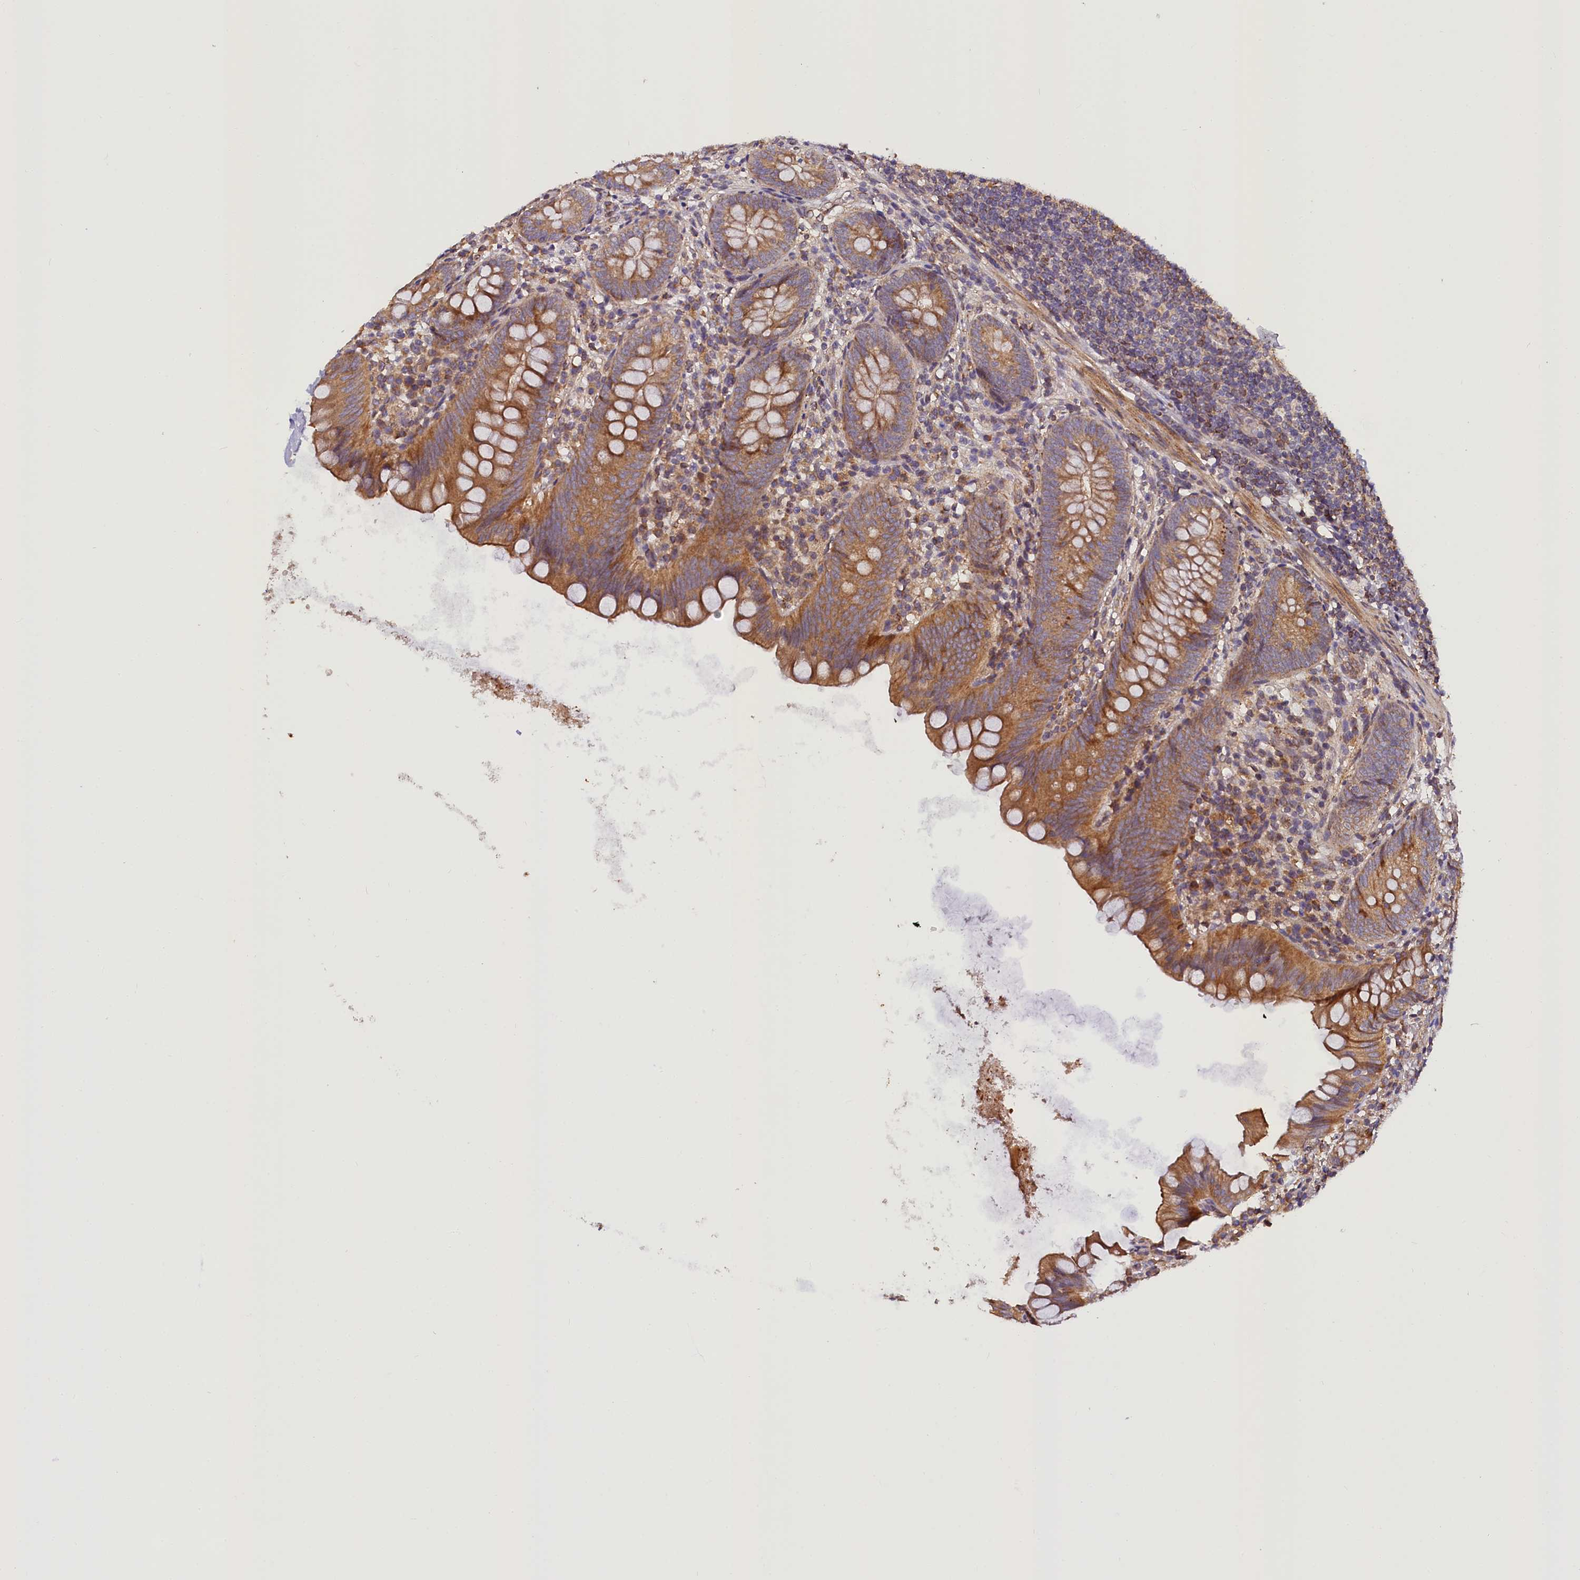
{"staining": {"intensity": "strong", "quantity": ">75%", "location": "cytoplasmic/membranous"}, "tissue": "appendix", "cell_type": "Glandular cells", "image_type": "normal", "snomed": [{"axis": "morphology", "description": "Normal tissue, NOS"}, {"axis": "topography", "description": "Appendix"}], "caption": "The image demonstrates a brown stain indicating the presence of a protein in the cytoplasmic/membranous of glandular cells in appendix.", "gene": "SUPV3L1", "patient": {"sex": "female", "age": 62}}